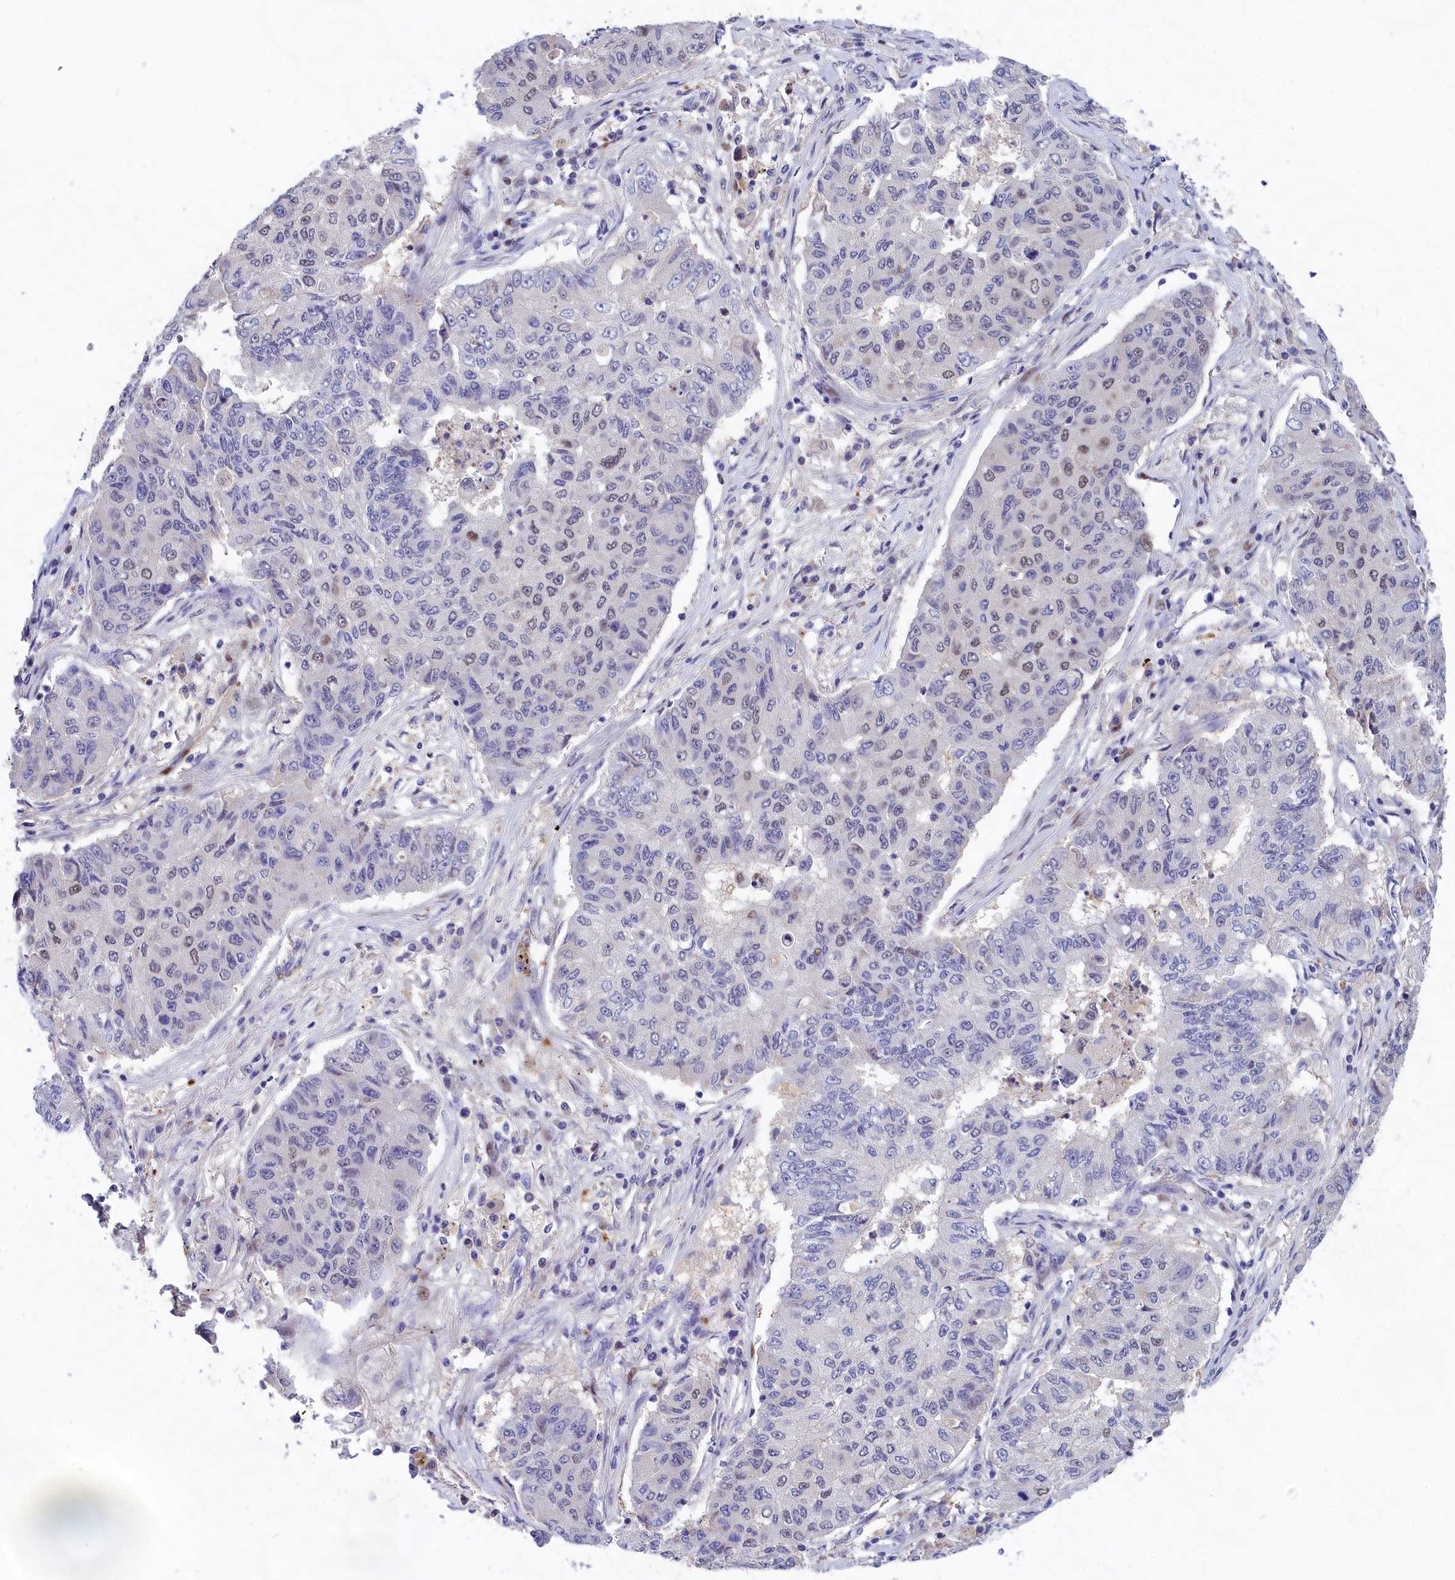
{"staining": {"intensity": "weak", "quantity": "<25%", "location": "nuclear"}, "tissue": "lung cancer", "cell_type": "Tumor cells", "image_type": "cancer", "snomed": [{"axis": "morphology", "description": "Squamous cell carcinoma, NOS"}, {"axis": "topography", "description": "Lung"}], "caption": "Tumor cells show no significant staining in lung cancer.", "gene": "NKPD1", "patient": {"sex": "male", "age": 74}}